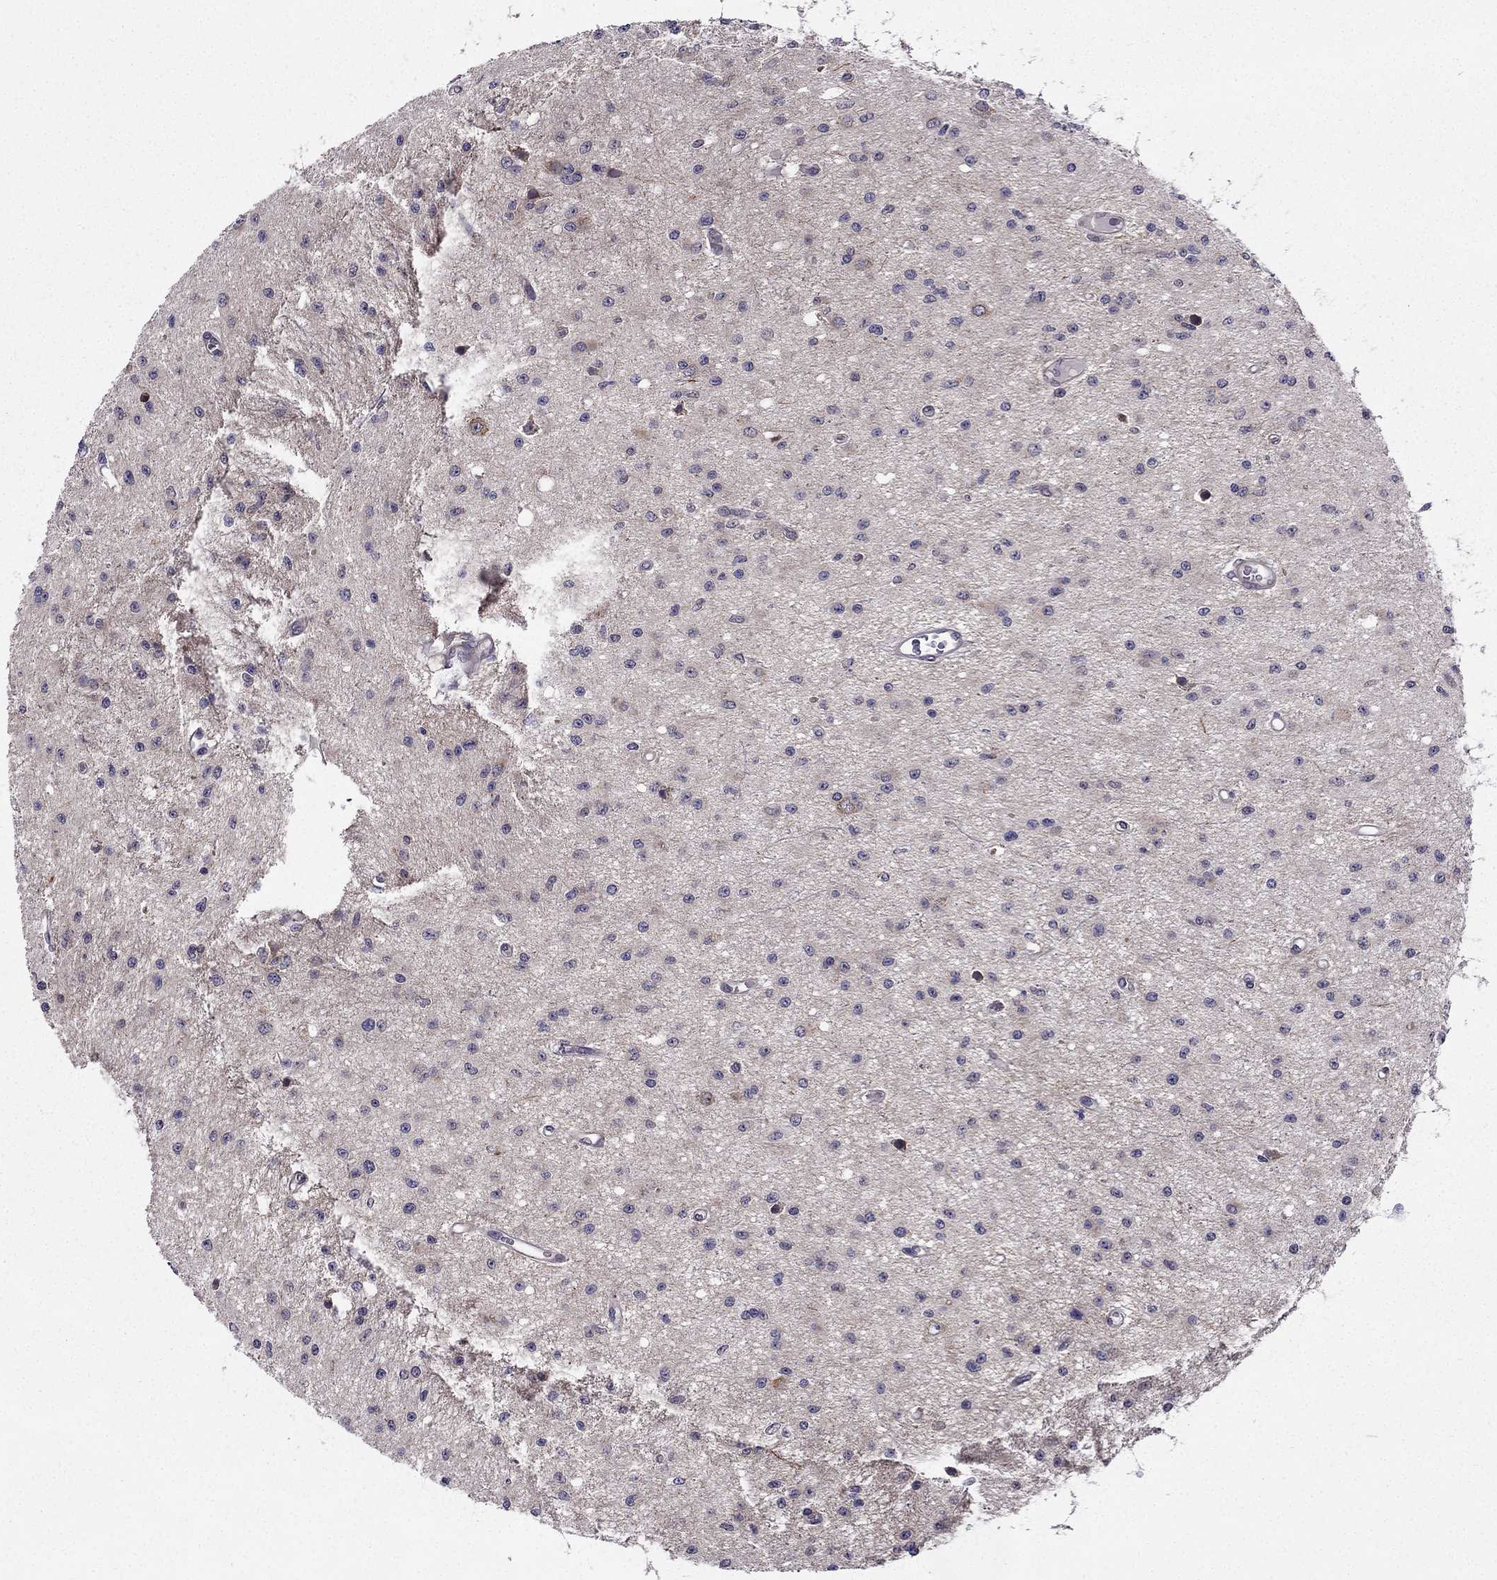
{"staining": {"intensity": "negative", "quantity": "none", "location": "none"}, "tissue": "glioma", "cell_type": "Tumor cells", "image_type": "cancer", "snomed": [{"axis": "morphology", "description": "Glioma, malignant, Low grade"}, {"axis": "topography", "description": "Brain"}], "caption": "Tumor cells show no significant positivity in malignant glioma (low-grade).", "gene": "ARHGEF28", "patient": {"sex": "female", "age": 45}}